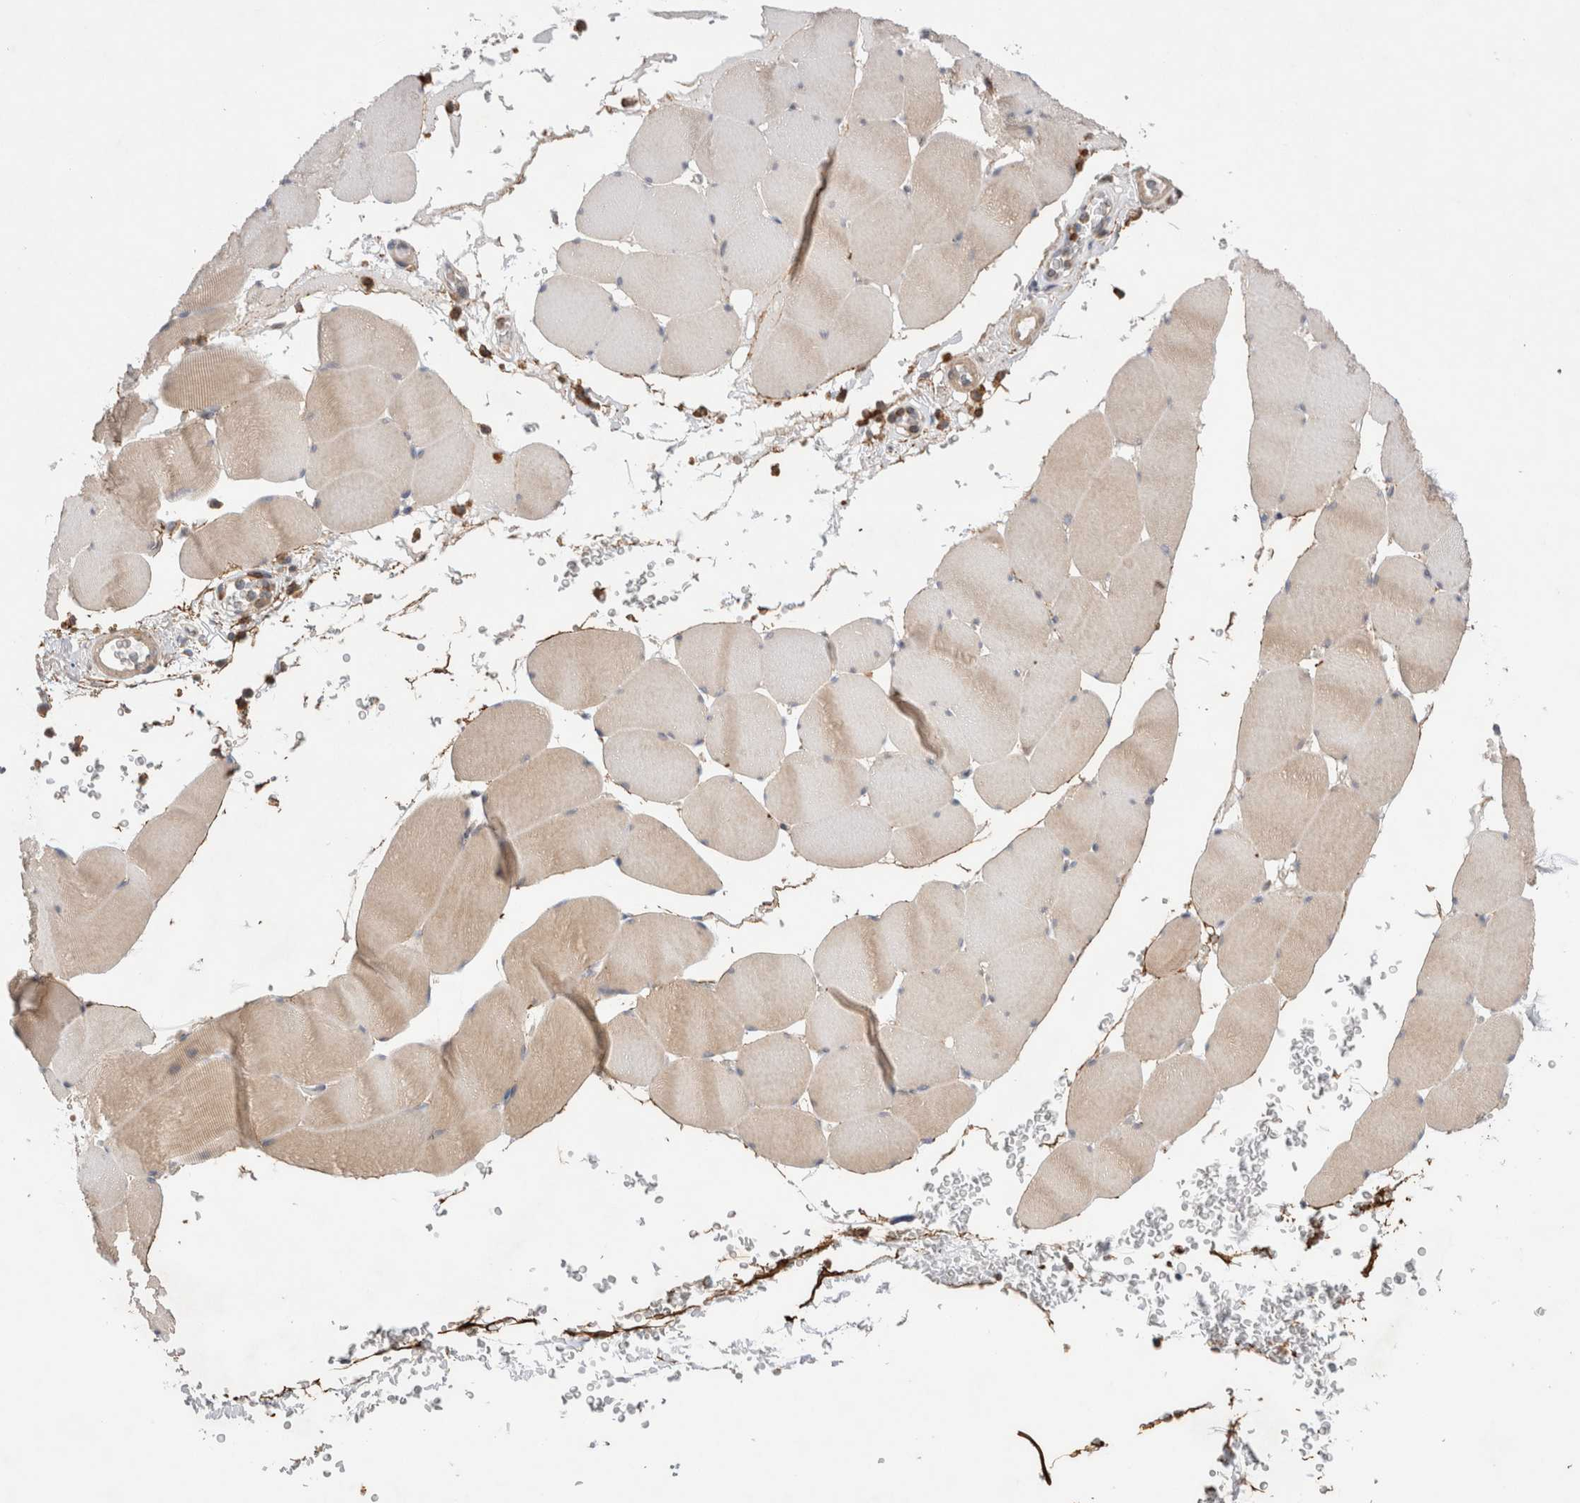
{"staining": {"intensity": "weak", "quantity": "25%-75%", "location": "cytoplasmic/membranous"}, "tissue": "skeletal muscle", "cell_type": "Myocytes", "image_type": "normal", "snomed": [{"axis": "morphology", "description": "Normal tissue, NOS"}, {"axis": "topography", "description": "Skeletal muscle"}], "caption": "An image of human skeletal muscle stained for a protein demonstrates weak cytoplasmic/membranous brown staining in myocytes. (Stains: DAB in brown, nuclei in blue, Microscopy: brightfield microscopy at high magnification).", "gene": "GSDMB", "patient": {"sex": "male", "age": 62}}